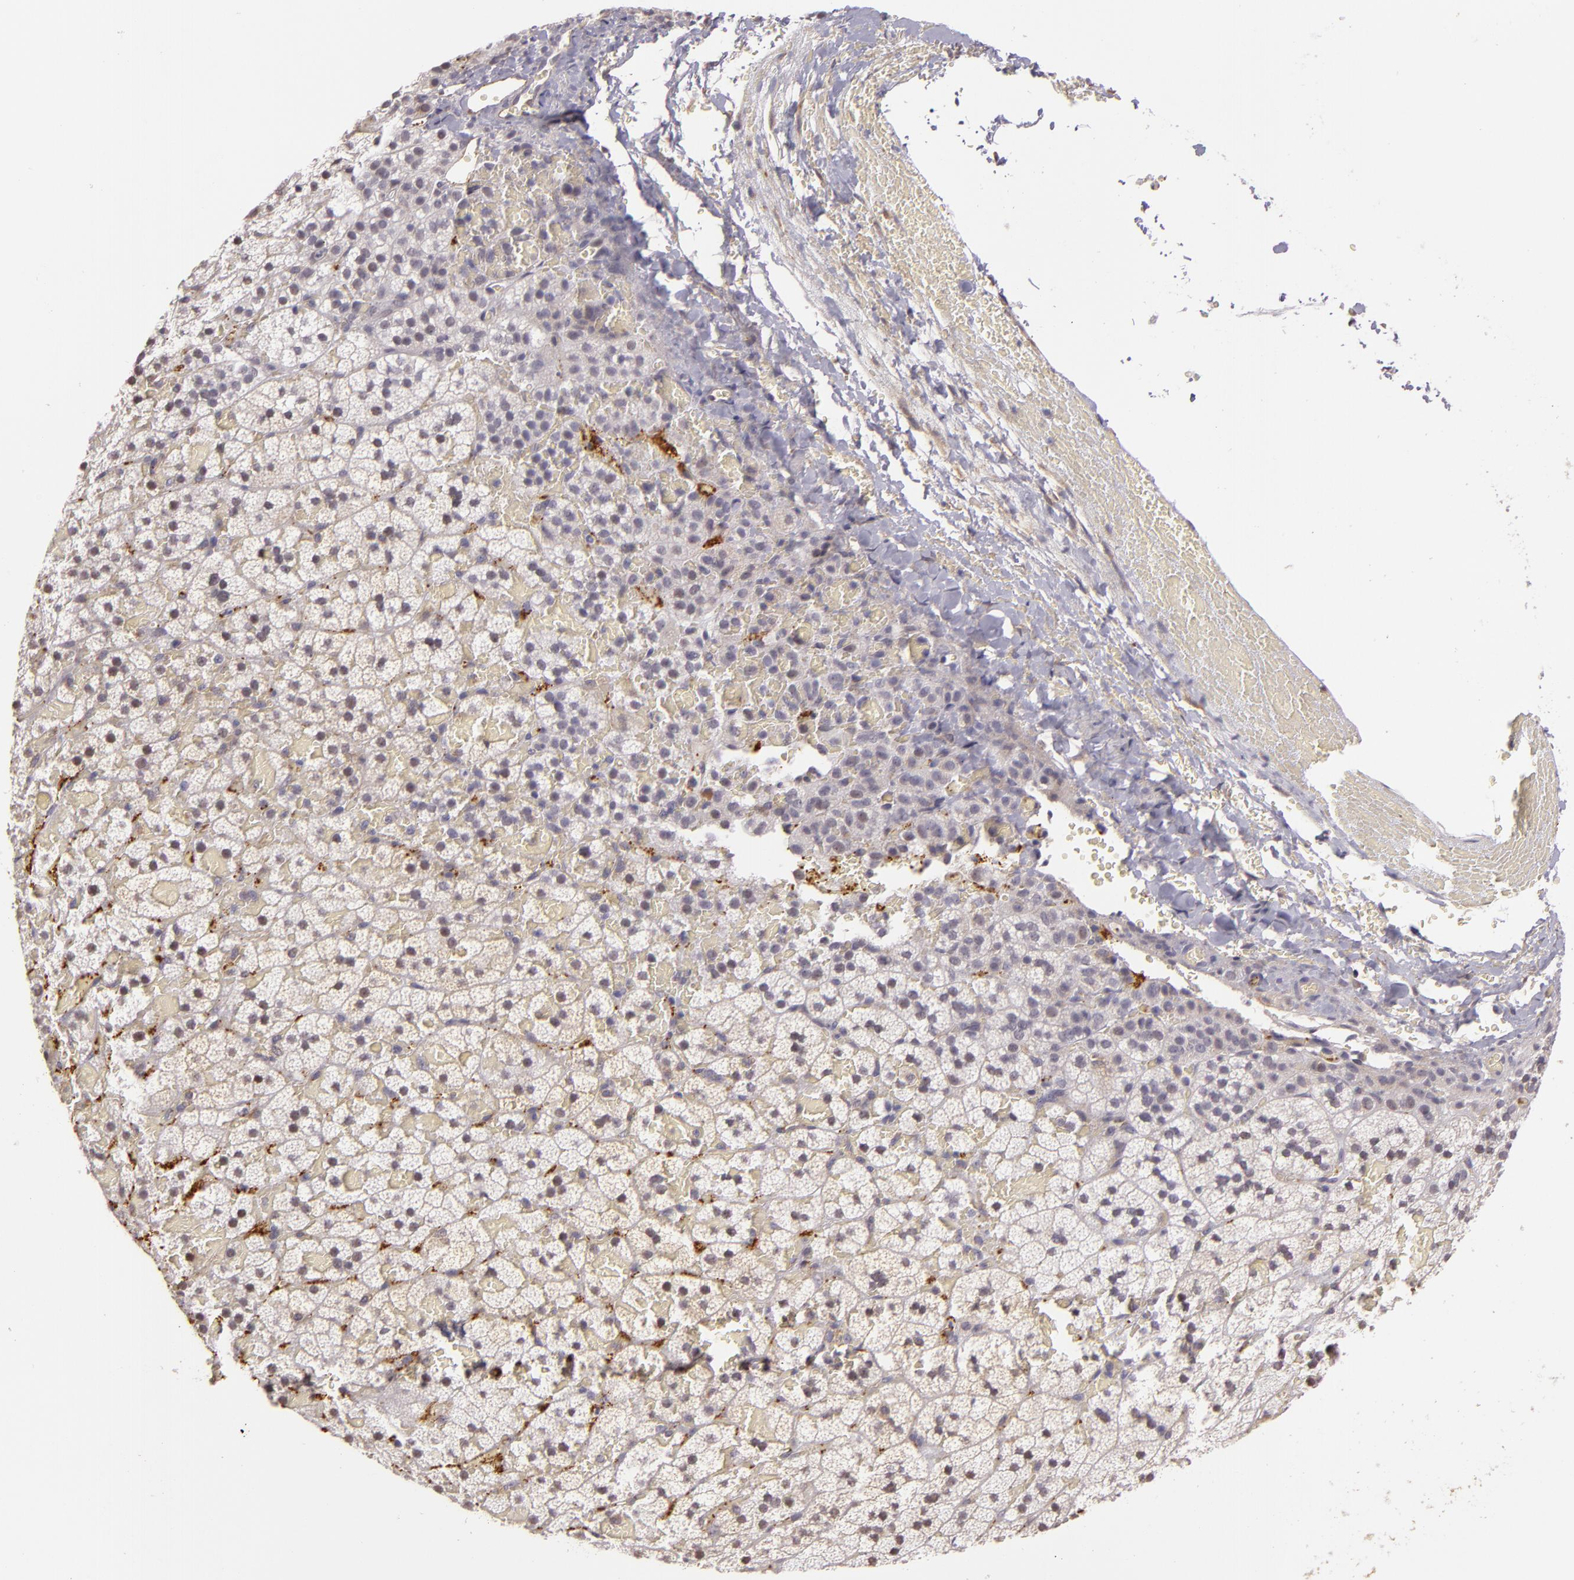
{"staining": {"intensity": "strong", "quantity": "<25%", "location": "cytoplasmic/membranous"}, "tissue": "adrenal gland", "cell_type": "Glandular cells", "image_type": "normal", "snomed": [{"axis": "morphology", "description": "Normal tissue, NOS"}, {"axis": "topography", "description": "Adrenal gland"}], "caption": "Protein staining displays strong cytoplasmic/membranous positivity in about <25% of glandular cells in benign adrenal gland.", "gene": "SYTL4", "patient": {"sex": "male", "age": 35}}